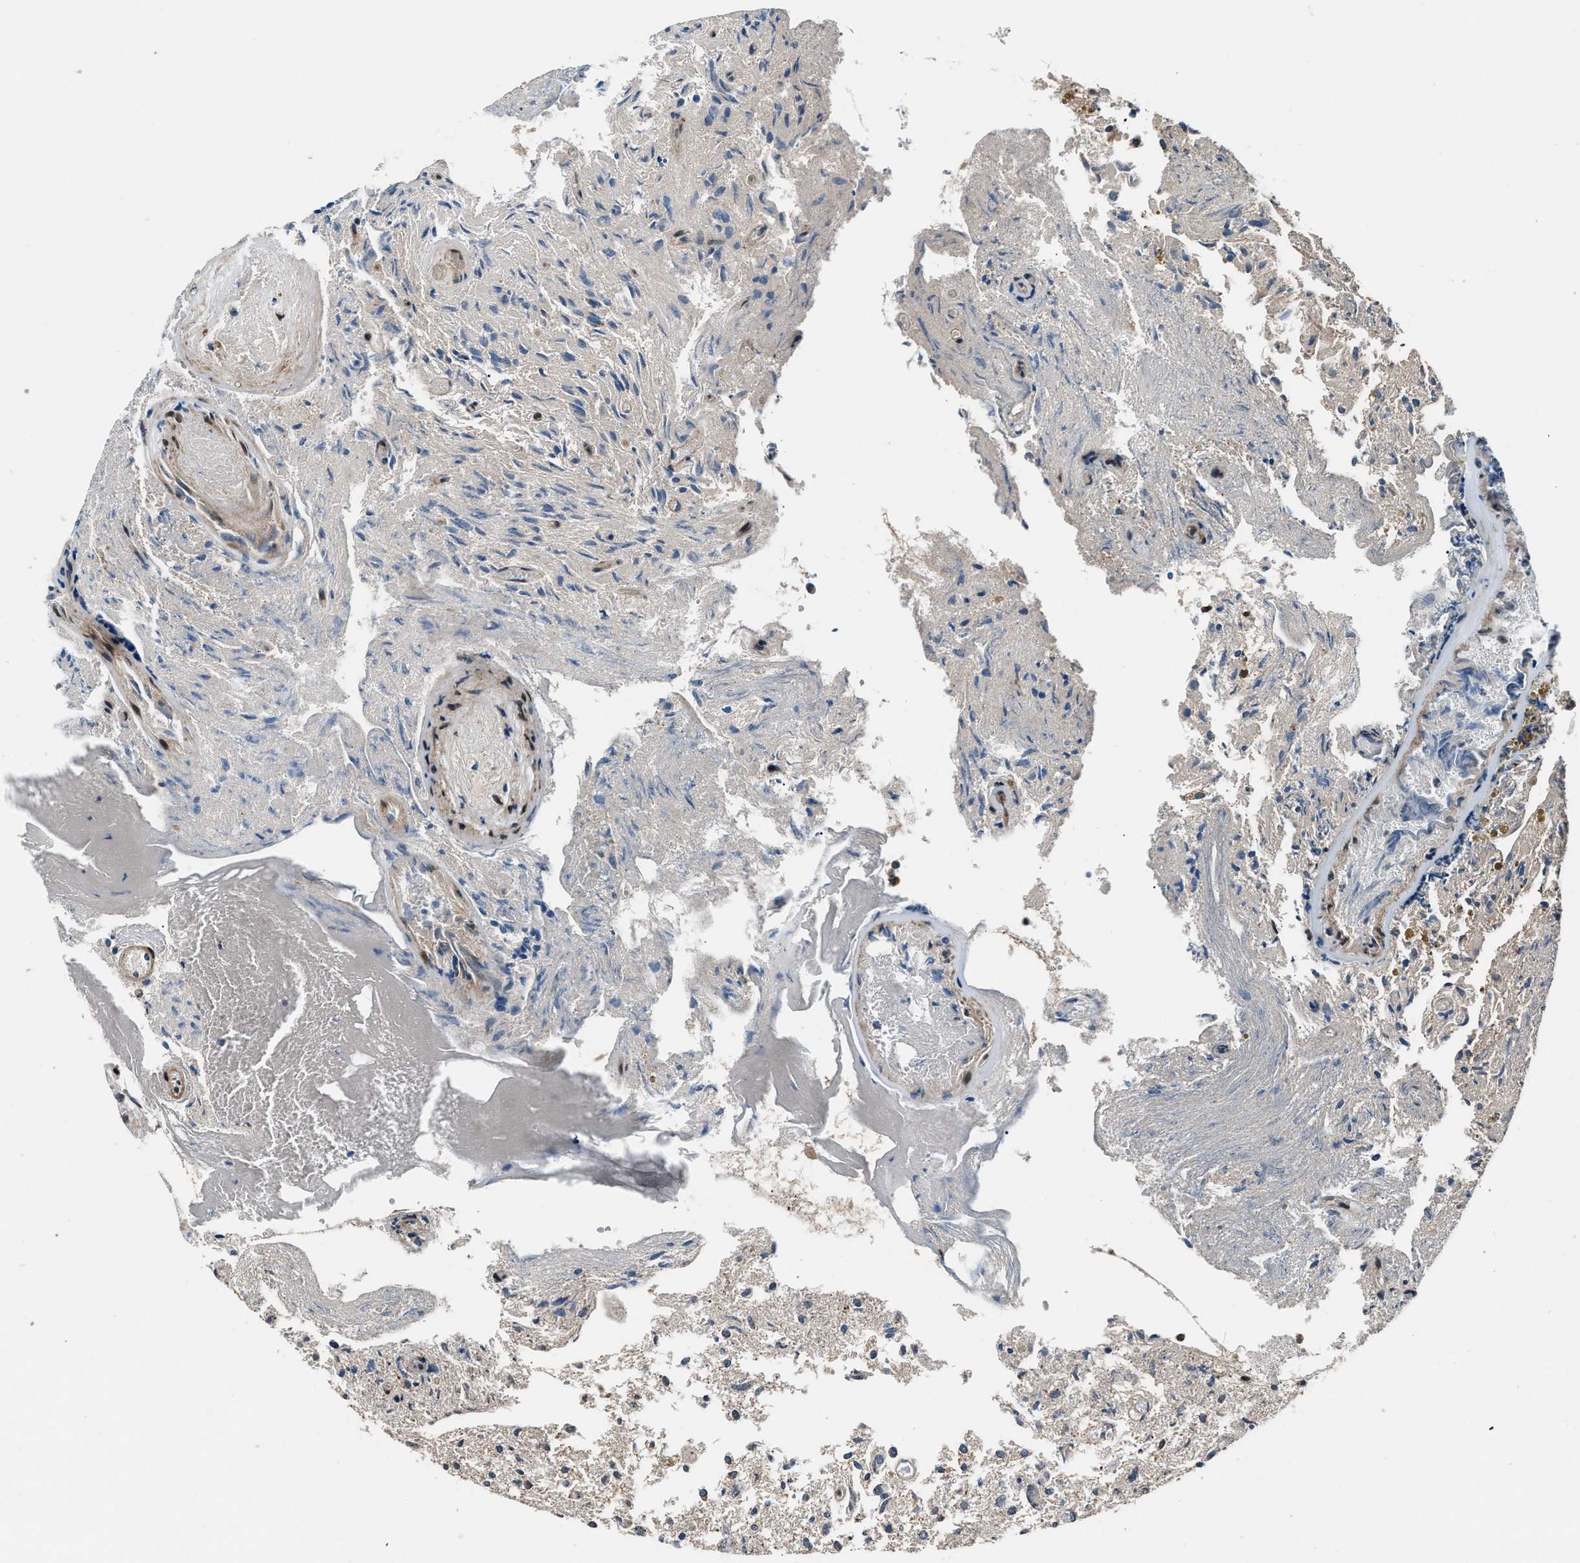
{"staining": {"intensity": "negative", "quantity": "none", "location": "none"}, "tissue": "glioma", "cell_type": "Tumor cells", "image_type": "cancer", "snomed": [{"axis": "morphology", "description": "Glioma, malignant, High grade"}, {"axis": "topography", "description": "Brain"}], "caption": "Glioma was stained to show a protein in brown. There is no significant staining in tumor cells.", "gene": "DYNC2I1", "patient": {"sex": "female", "age": 59}}